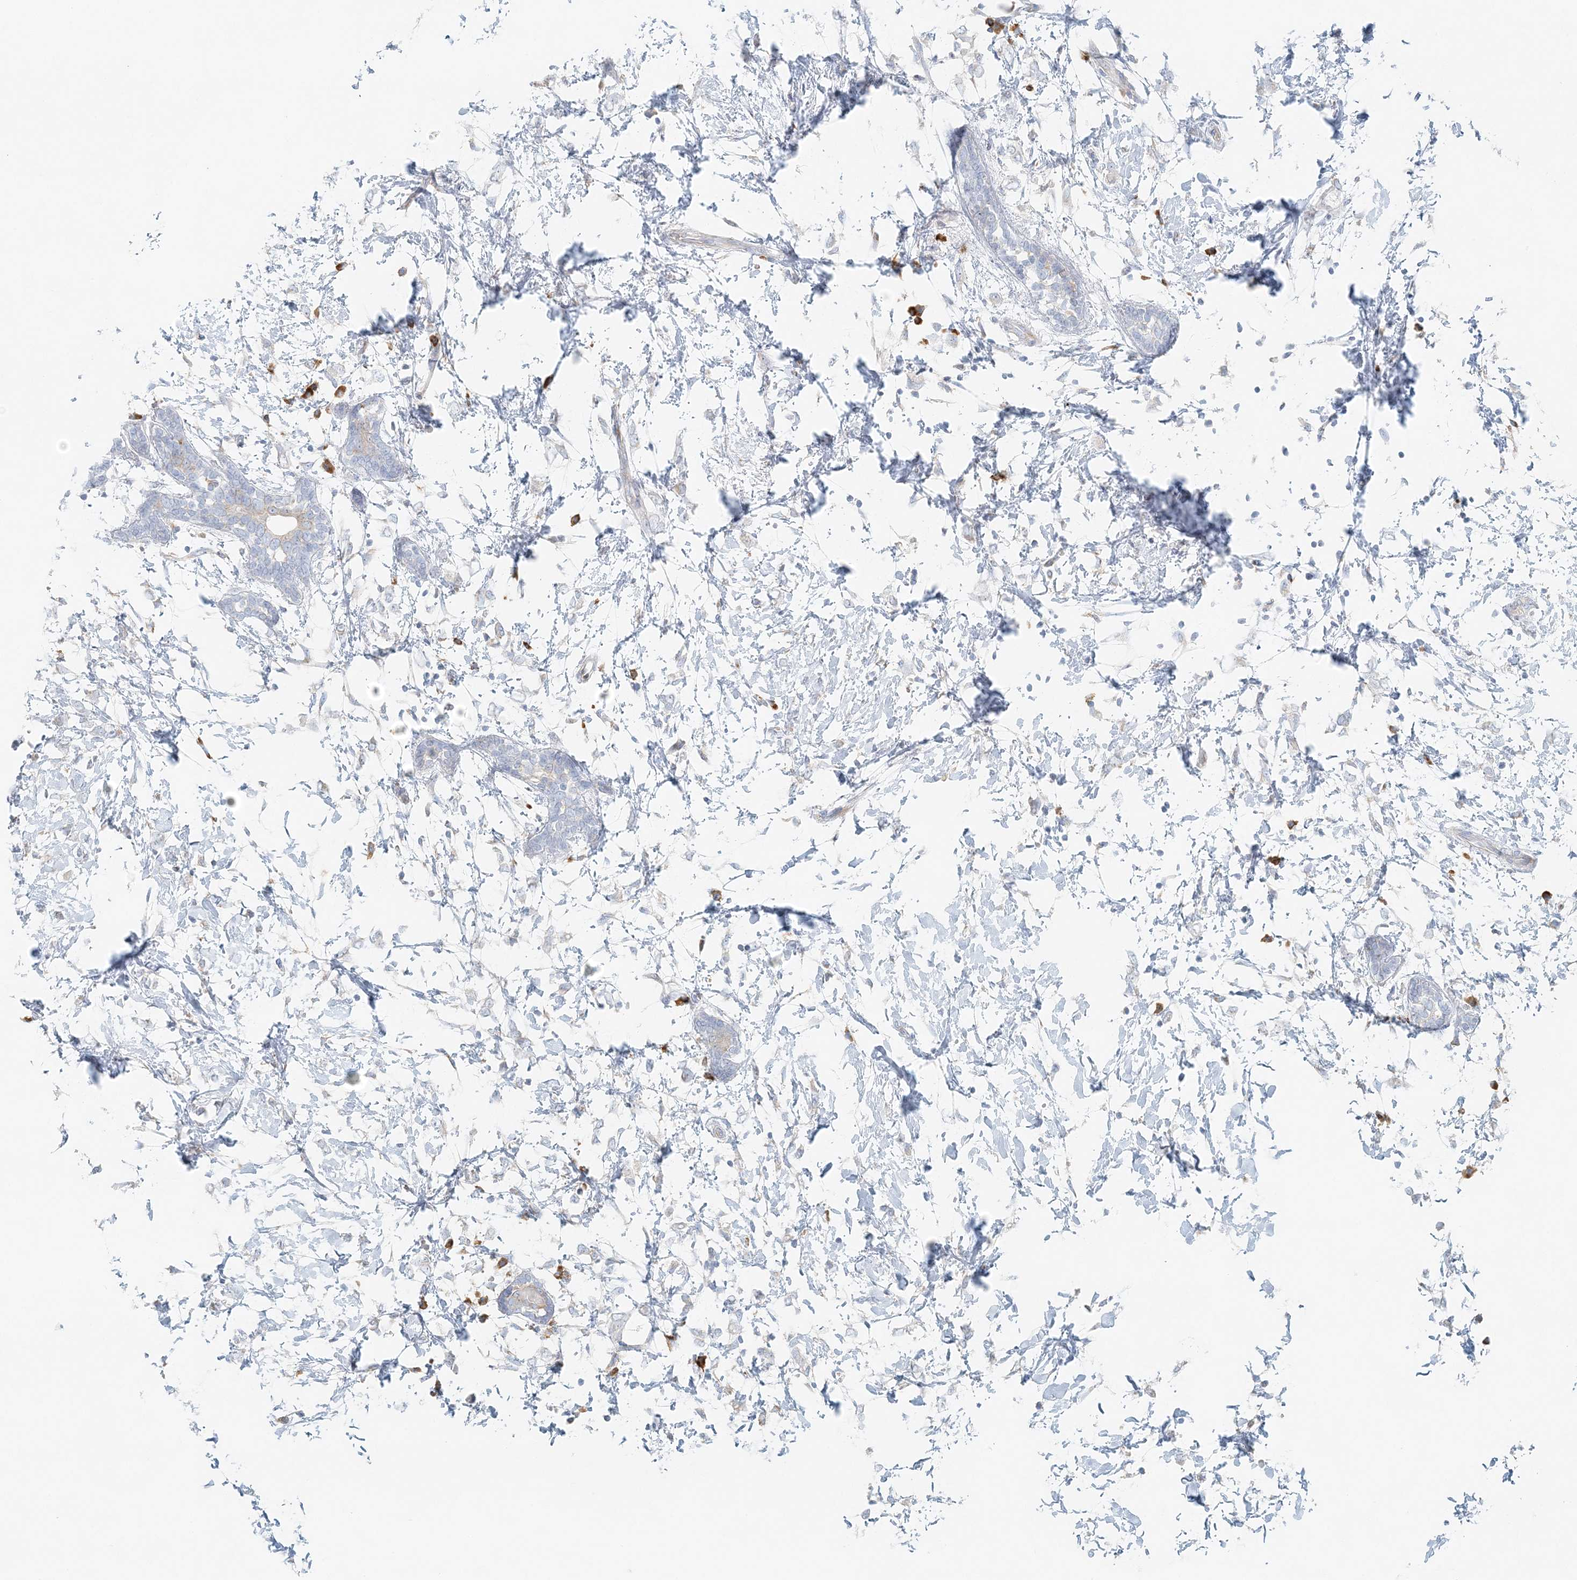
{"staining": {"intensity": "negative", "quantity": "none", "location": "none"}, "tissue": "breast cancer", "cell_type": "Tumor cells", "image_type": "cancer", "snomed": [{"axis": "morphology", "description": "Normal tissue, NOS"}, {"axis": "morphology", "description": "Lobular carcinoma"}, {"axis": "topography", "description": "Breast"}], "caption": "A high-resolution micrograph shows immunohistochemistry (IHC) staining of breast lobular carcinoma, which displays no significant staining in tumor cells.", "gene": "STK11IP", "patient": {"sex": "female", "age": 47}}